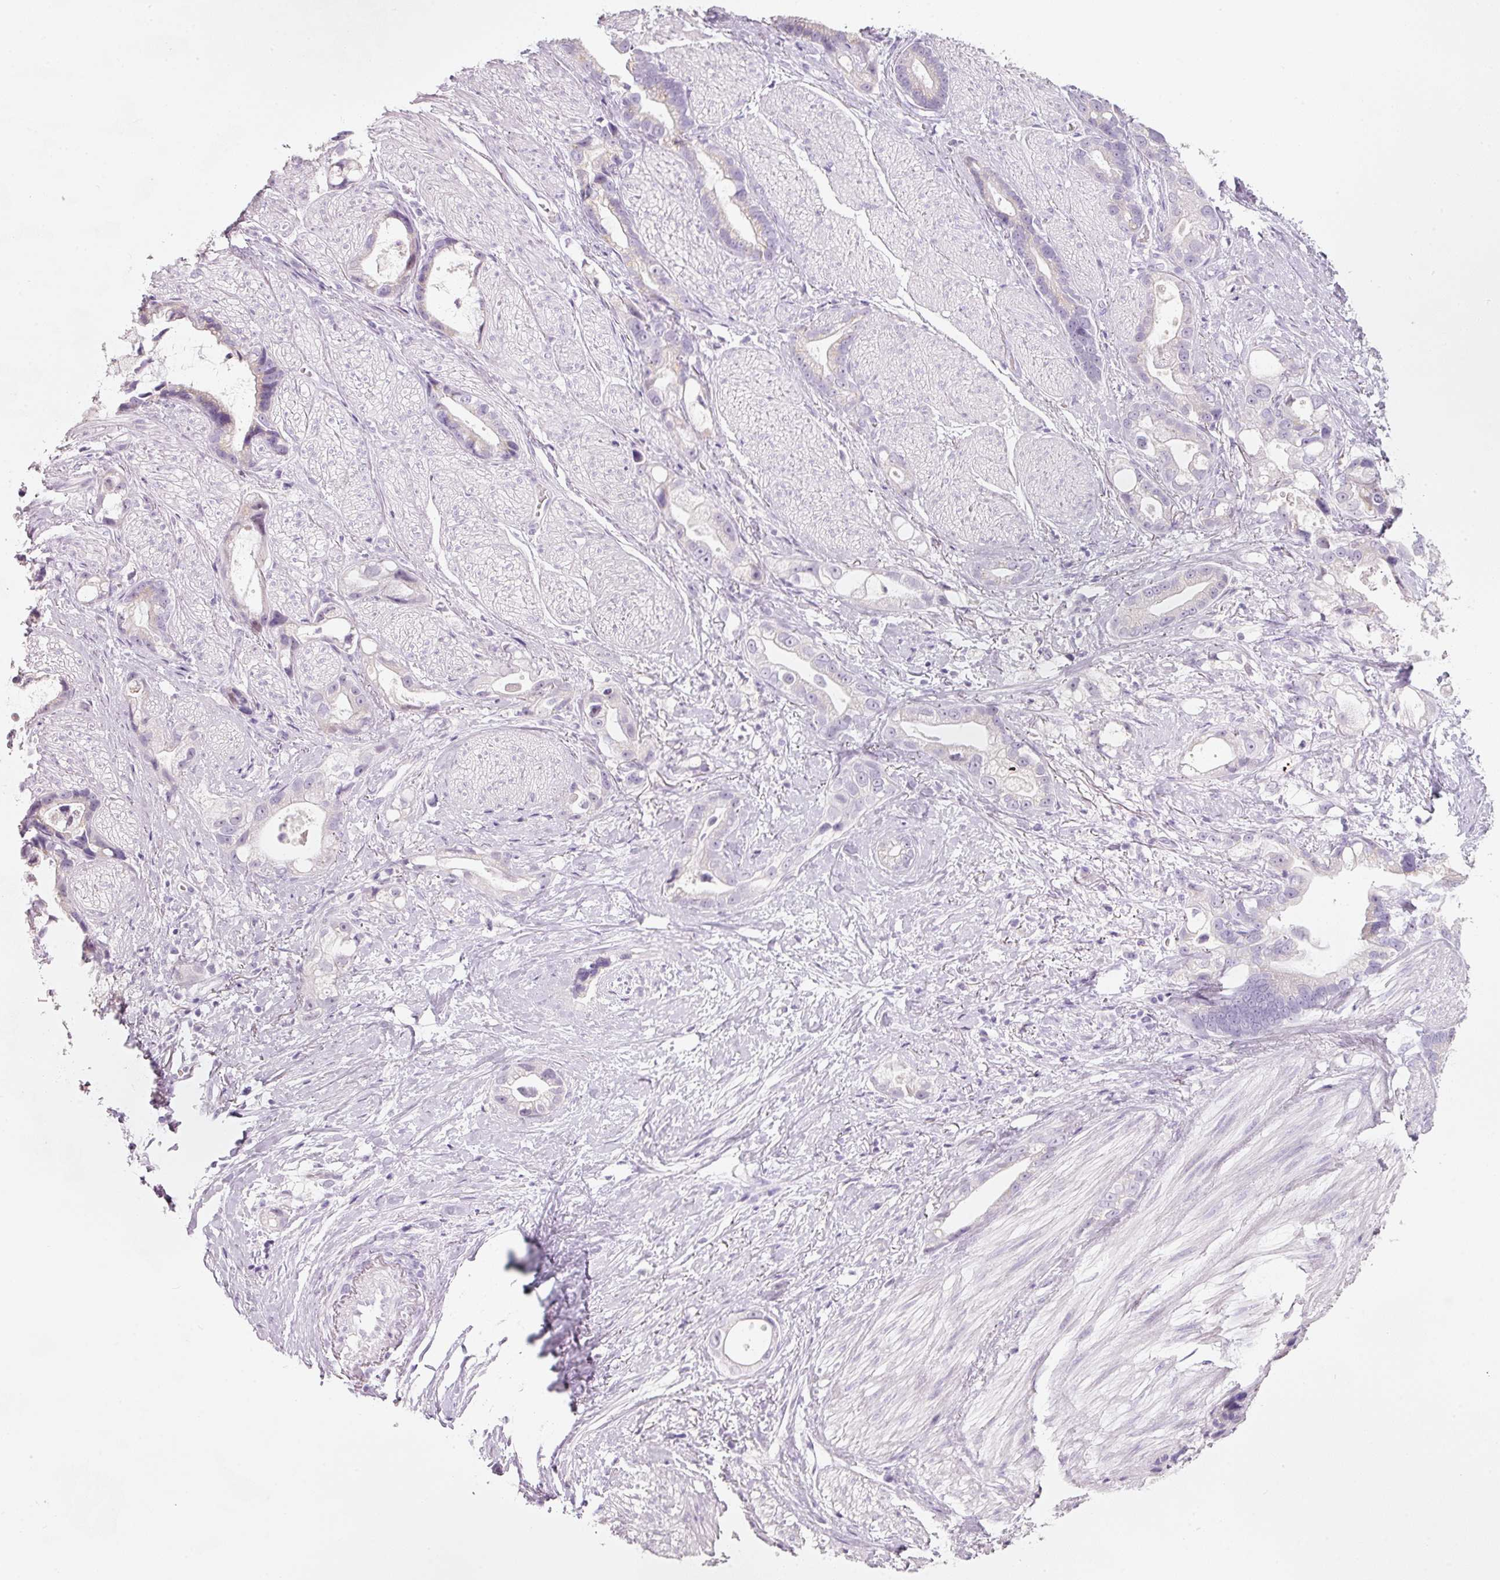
{"staining": {"intensity": "negative", "quantity": "none", "location": "none"}, "tissue": "stomach cancer", "cell_type": "Tumor cells", "image_type": "cancer", "snomed": [{"axis": "morphology", "description": "Adenocarcinoma, NOS"}, {"axis": "topography", "description": "Stomach"}], "caption": "Tumor cells show no significant protein expression in stomach adenocarcinoma.", "gene": "ENSG00000206549", "patient": {"sex": "male", "age": 55}}